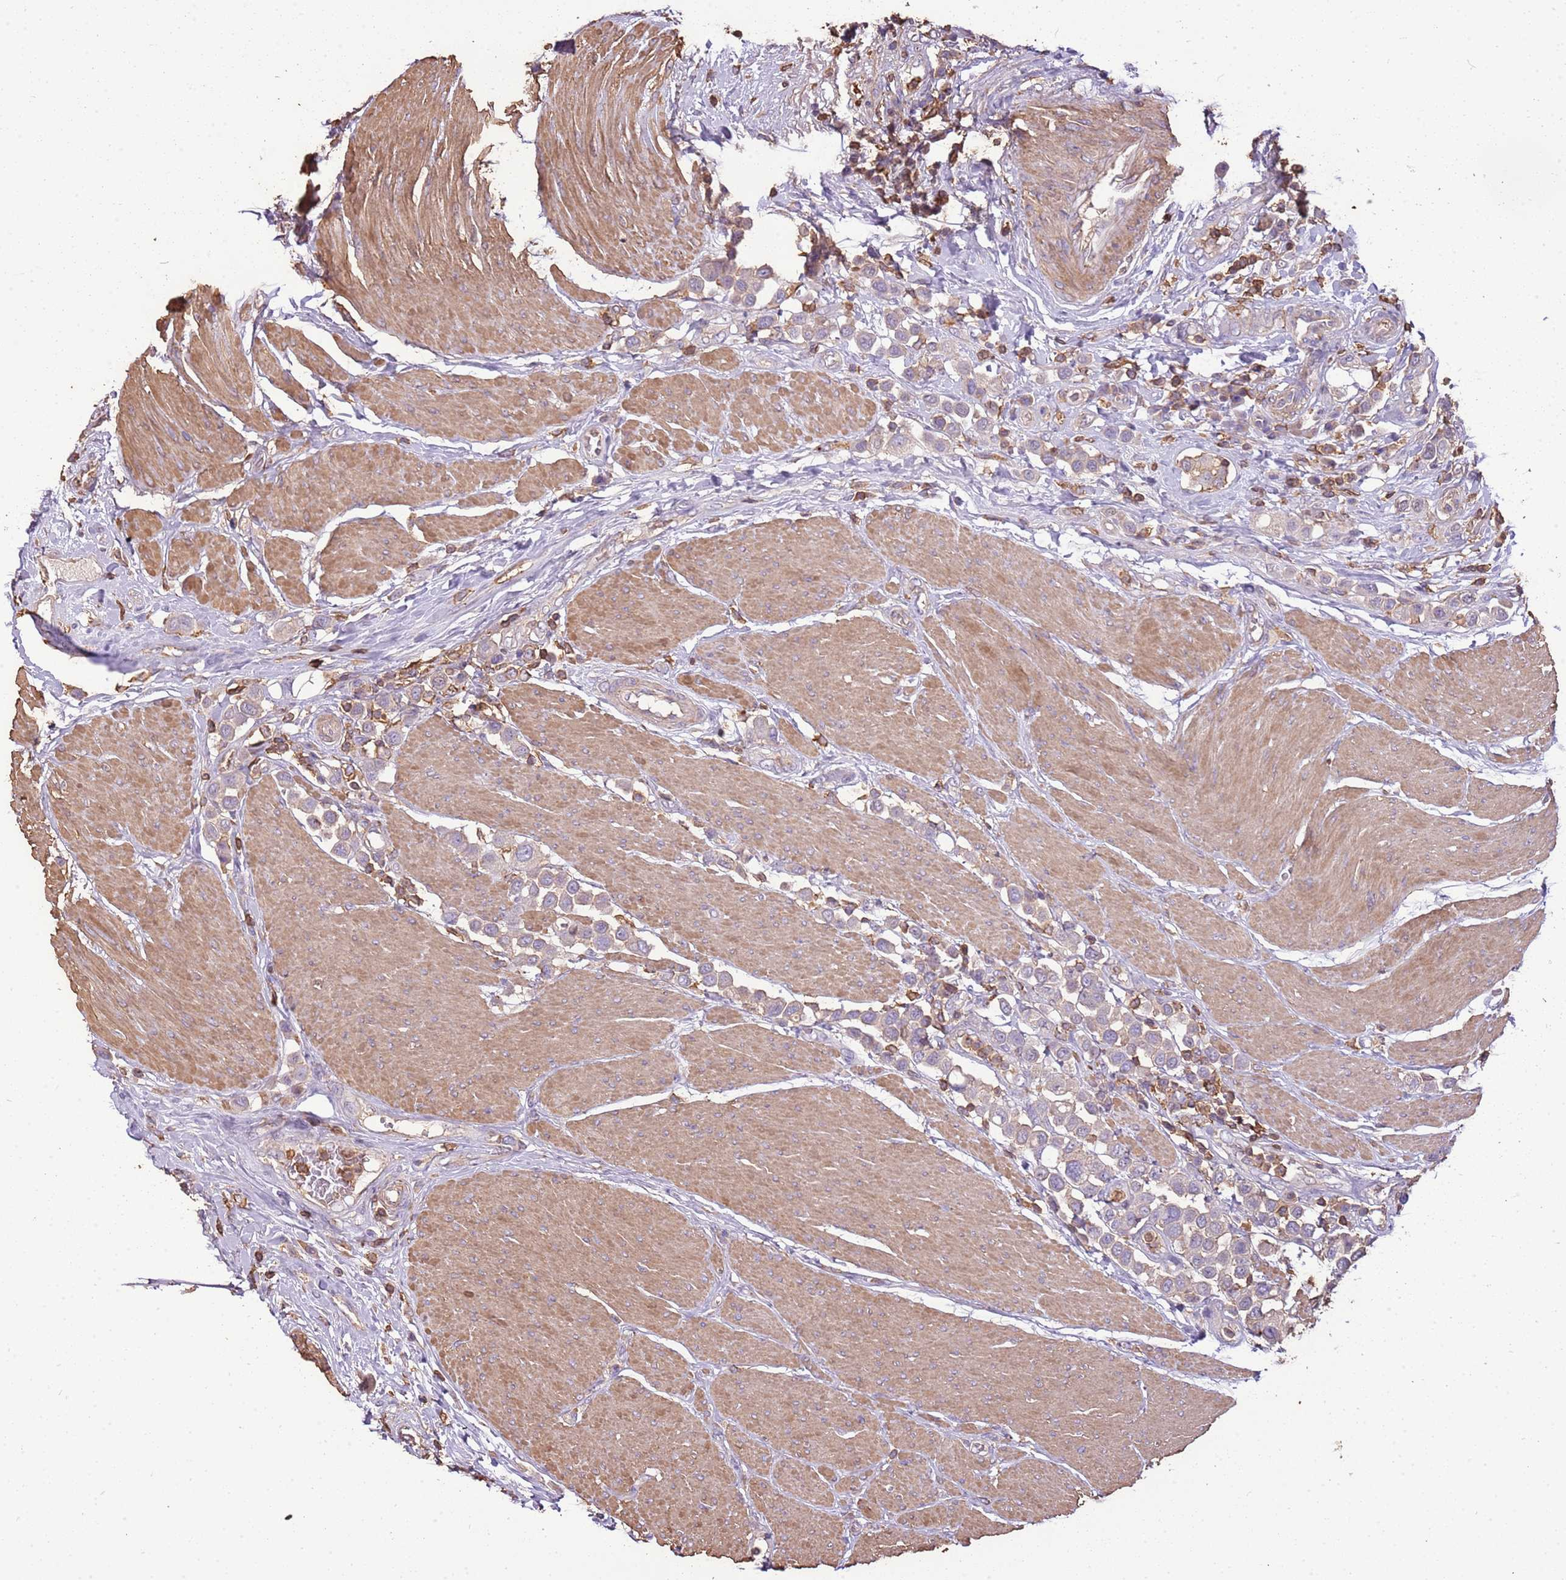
{"staining": {"intensity": "negative", "quantity": "none", "location": "none"}, "tissue": "urothelial cancer", "cell_type": "Tumor cells", "image_type": "cancer", "snomed": [{"axis": "morphology", "description": "Urothelial carcinoma, High grade"}, {"axis": "topography", "description": "Urinary bladder"}], "caption": "A micrograph of urothelial cancer stained for a protein demonstrates no brown staining in tumor cells.", "gene": "ARL10", "patient": {"sex": "male", "age": 50}}